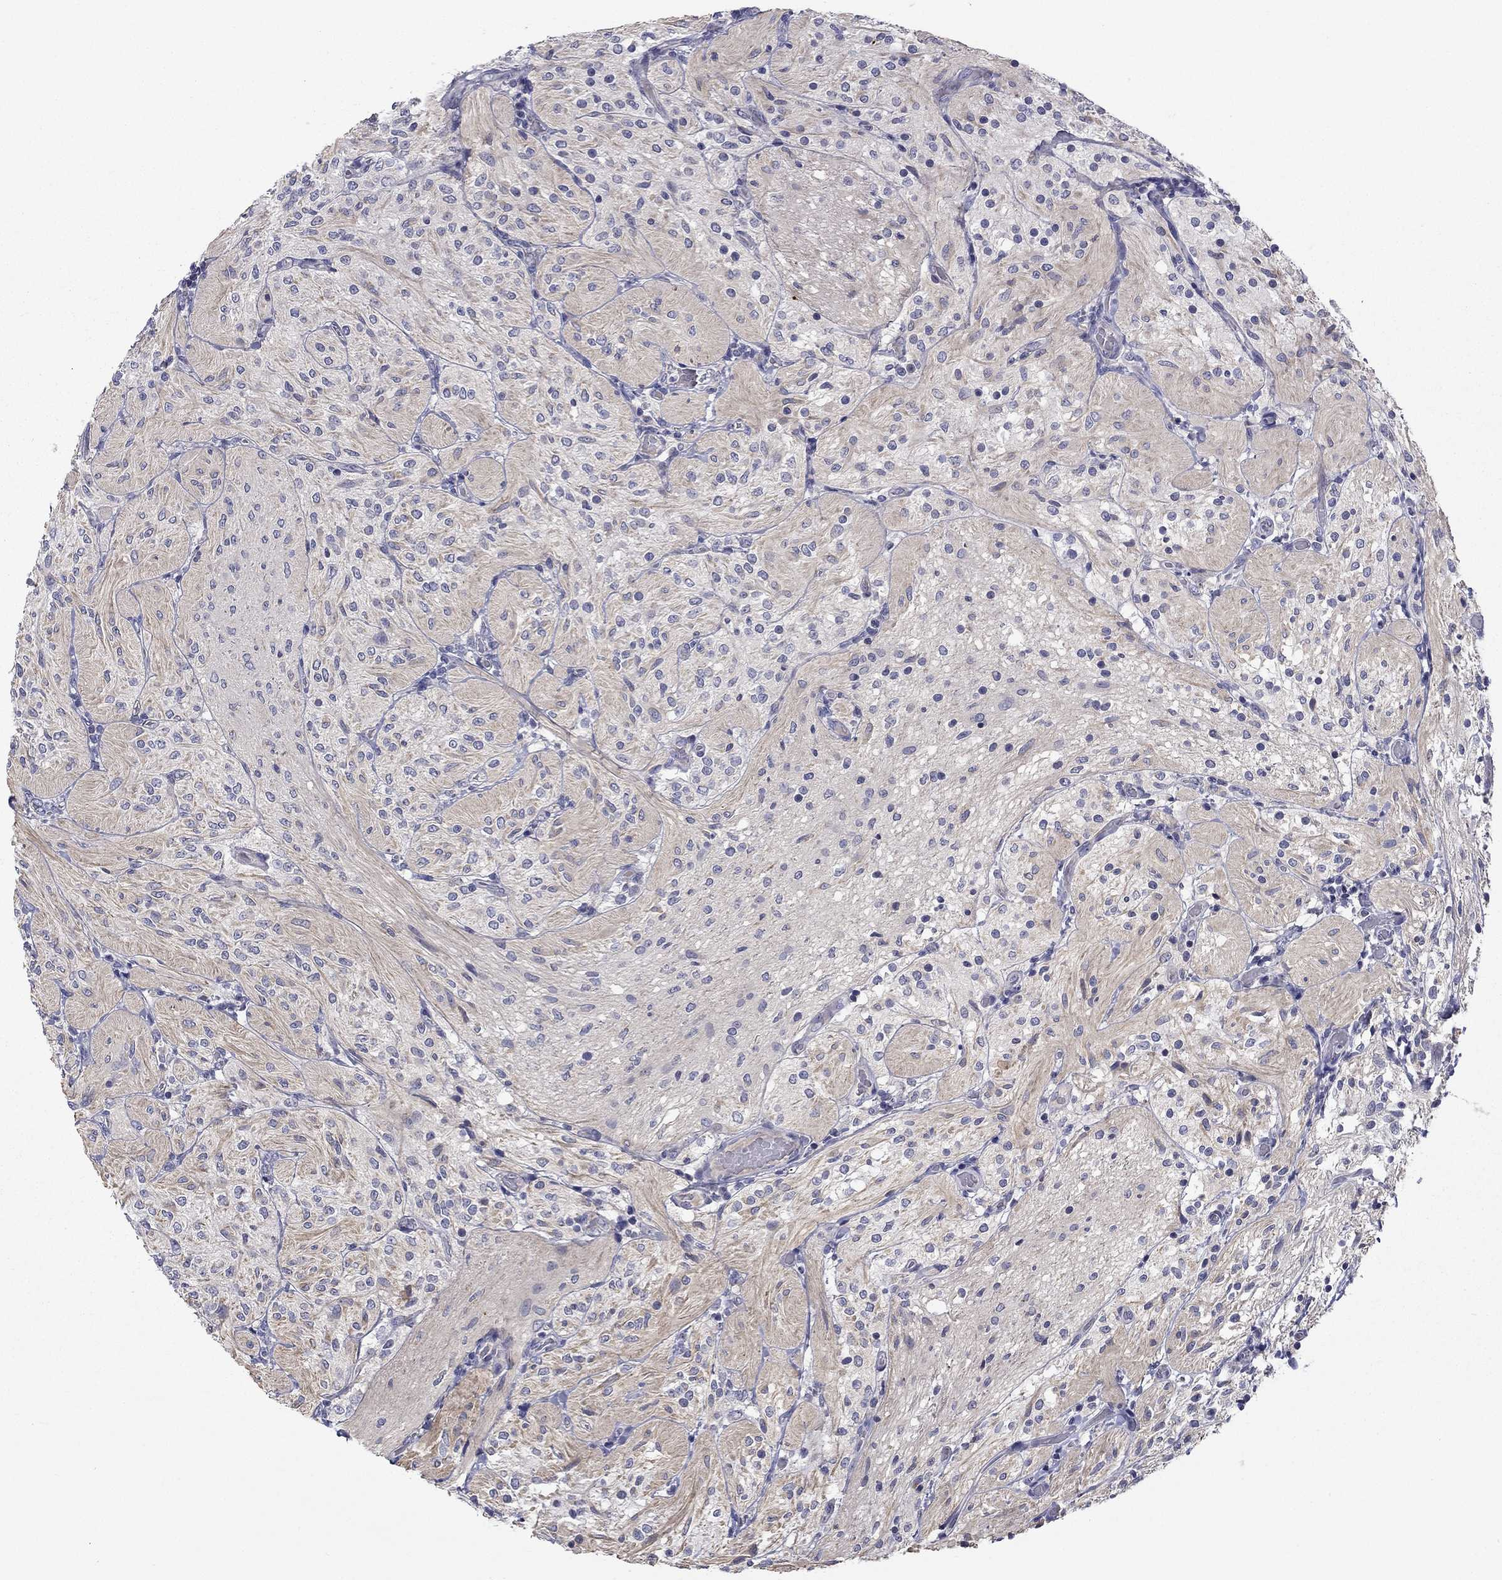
{"staining": {"intensity": "negative", "quantity": "none", "location": "none"}, "tissue": "glioma", "cell_type": "Tumor cells", "image_type": "cancer", "snomed": [{"axis": "morphology", "description": "Glioma, malignant, Low grade"}, {"axis": "topography", "description": "Brain"}], "caption": "The micrograph reveals no staining of tumor cells in low-grade glioma (malignant). (DAB IHC with hematoxylin counter stain).", "gene": "SPATA7", "patient": {"sex": "male", "age": 3}}